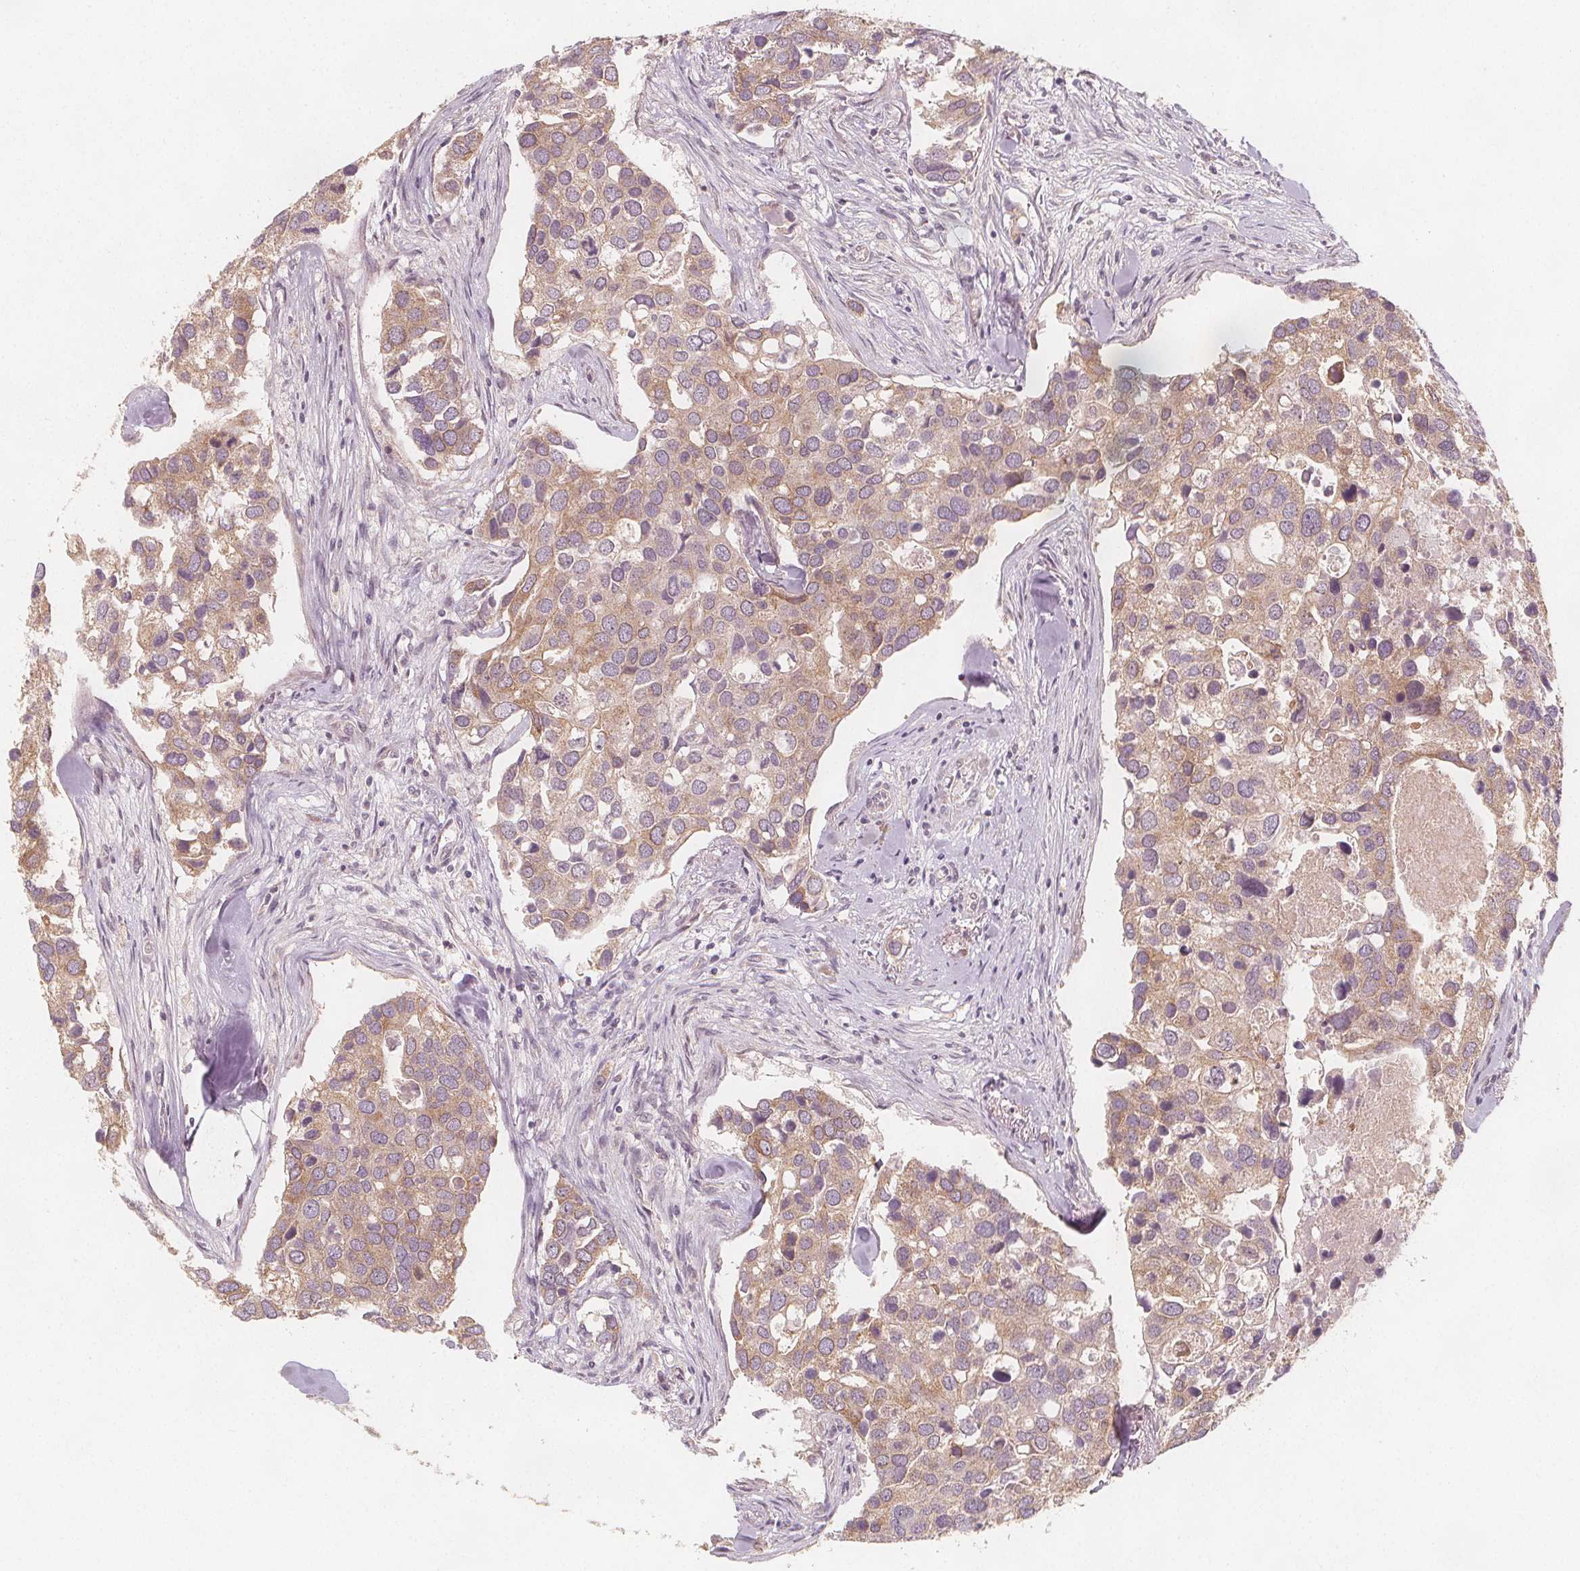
{"staining": {"intensity": "moderate", "quantity": ">75%", "location": "cytoplasmic/membranous"}, "tissue": "breast cancer", "cell_type": "Tumor cells", "image_type": "cancer", "snomed": [{"axis": "morphology", "description": "Duct carcinoma"}, {"axis": "topography", "description": "Breast"}], "caption": "Protein expression by IHC reveals moderate cytoplasmic/membranous staining in approximately >75% of tumor cells in breast cancer (infiltrating ductal carcinoma). Using DAB (brown) and hematoxylin (blue) stains, captured at high magnification using brightfield microscopy.", "gene": "NCSTN", "patient": {"sex": "female", "age": 83}}